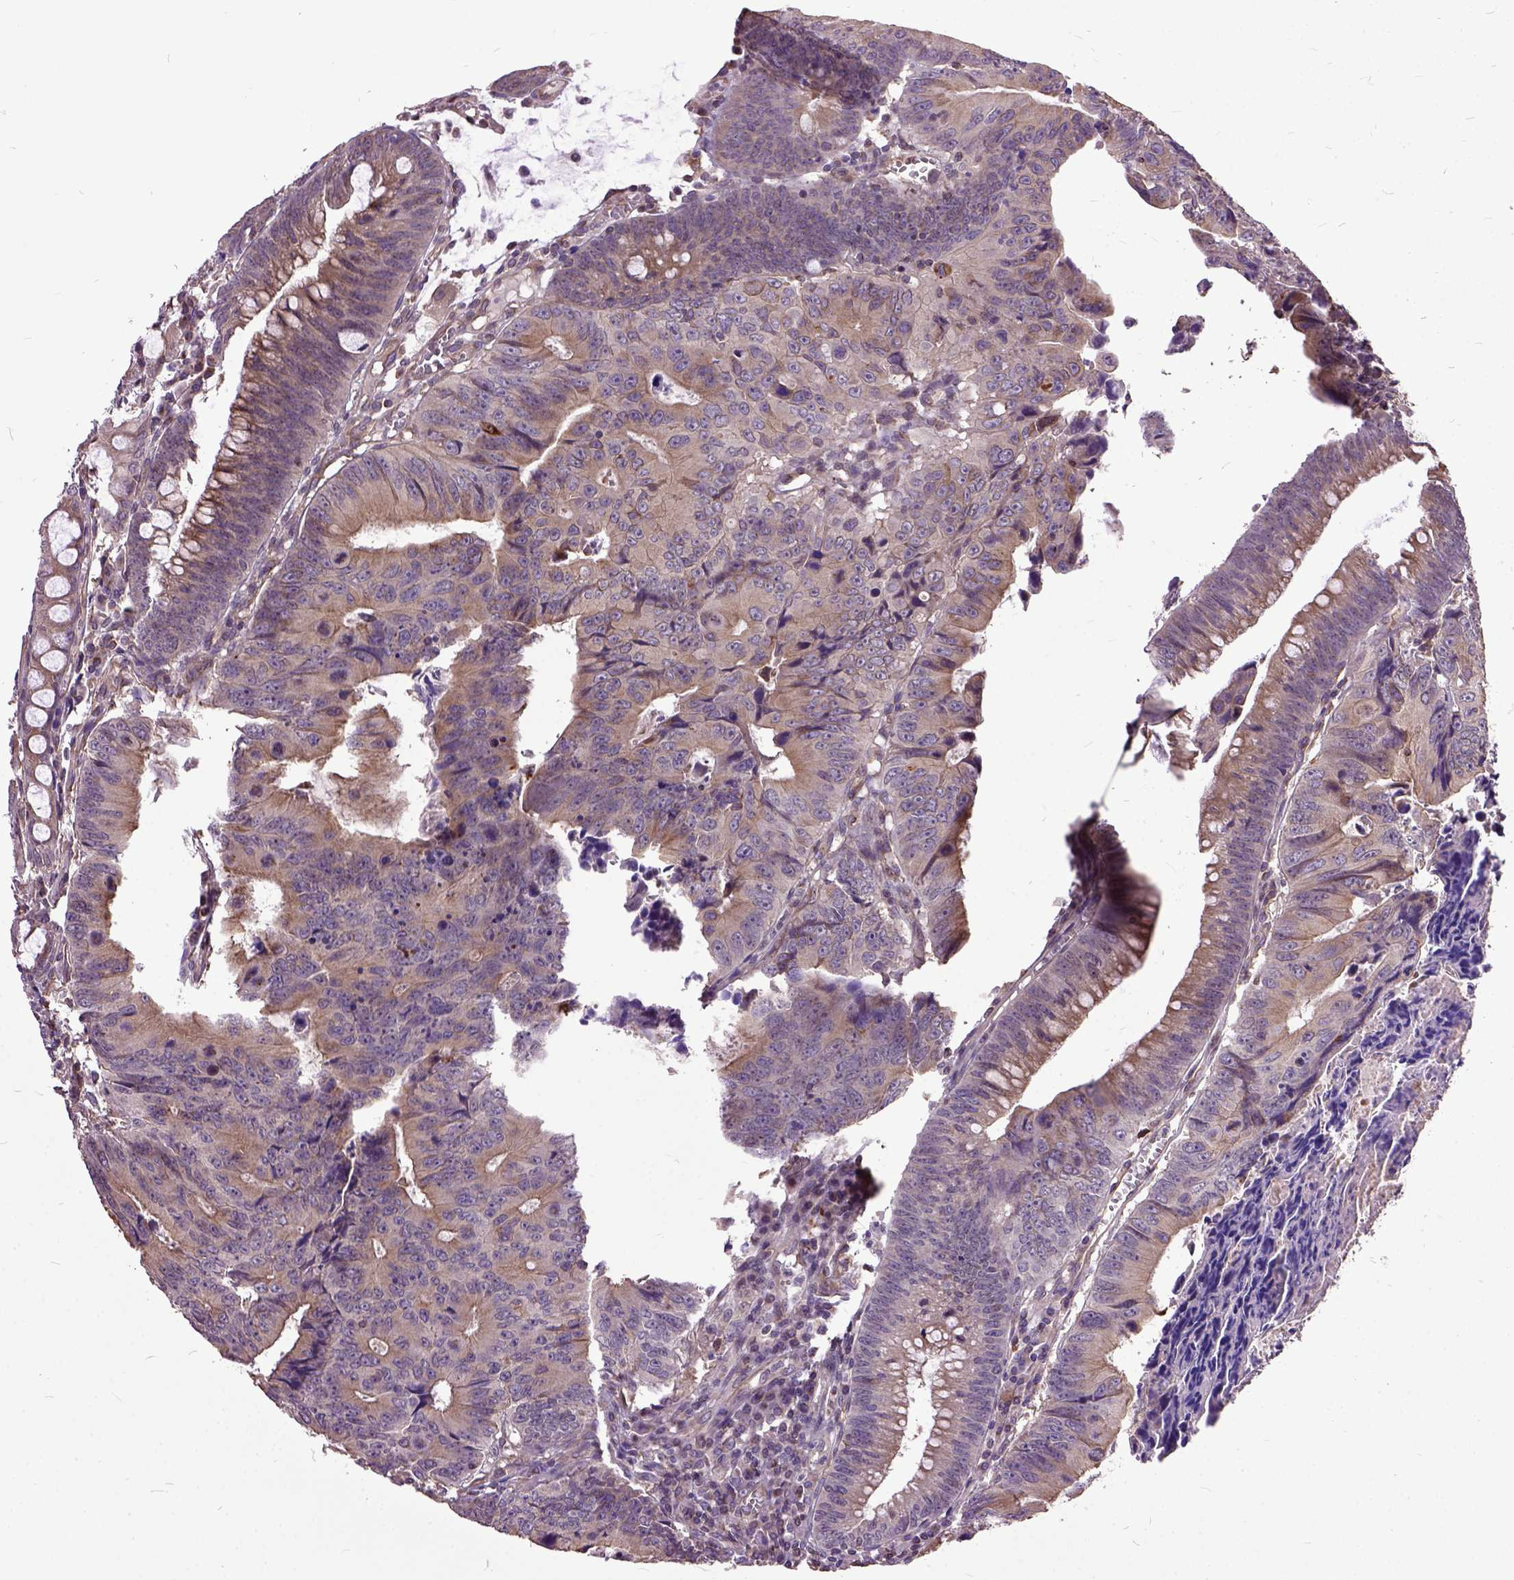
{"staining": {"intensity": "weak", "quantity": ">75%", "location": "cytoplasmic/membranous"}, "tissue": "colorectal cancer", "cell_type": "Tumor cells", "image_type": "cancer", "snomed": [{"axis": "morphology", "description": "Adenocarcinoma, NOS"}, {"axis": "topography", "description": "Colon"}], "caption": "Protein staining by immunohistochemistry exhibits weak cytoplasmic/membranous staining in about >75% of tumor cells in colorectal cancer.", "gene": "AREG", "patient": {"sex": "female", "age": 87}}